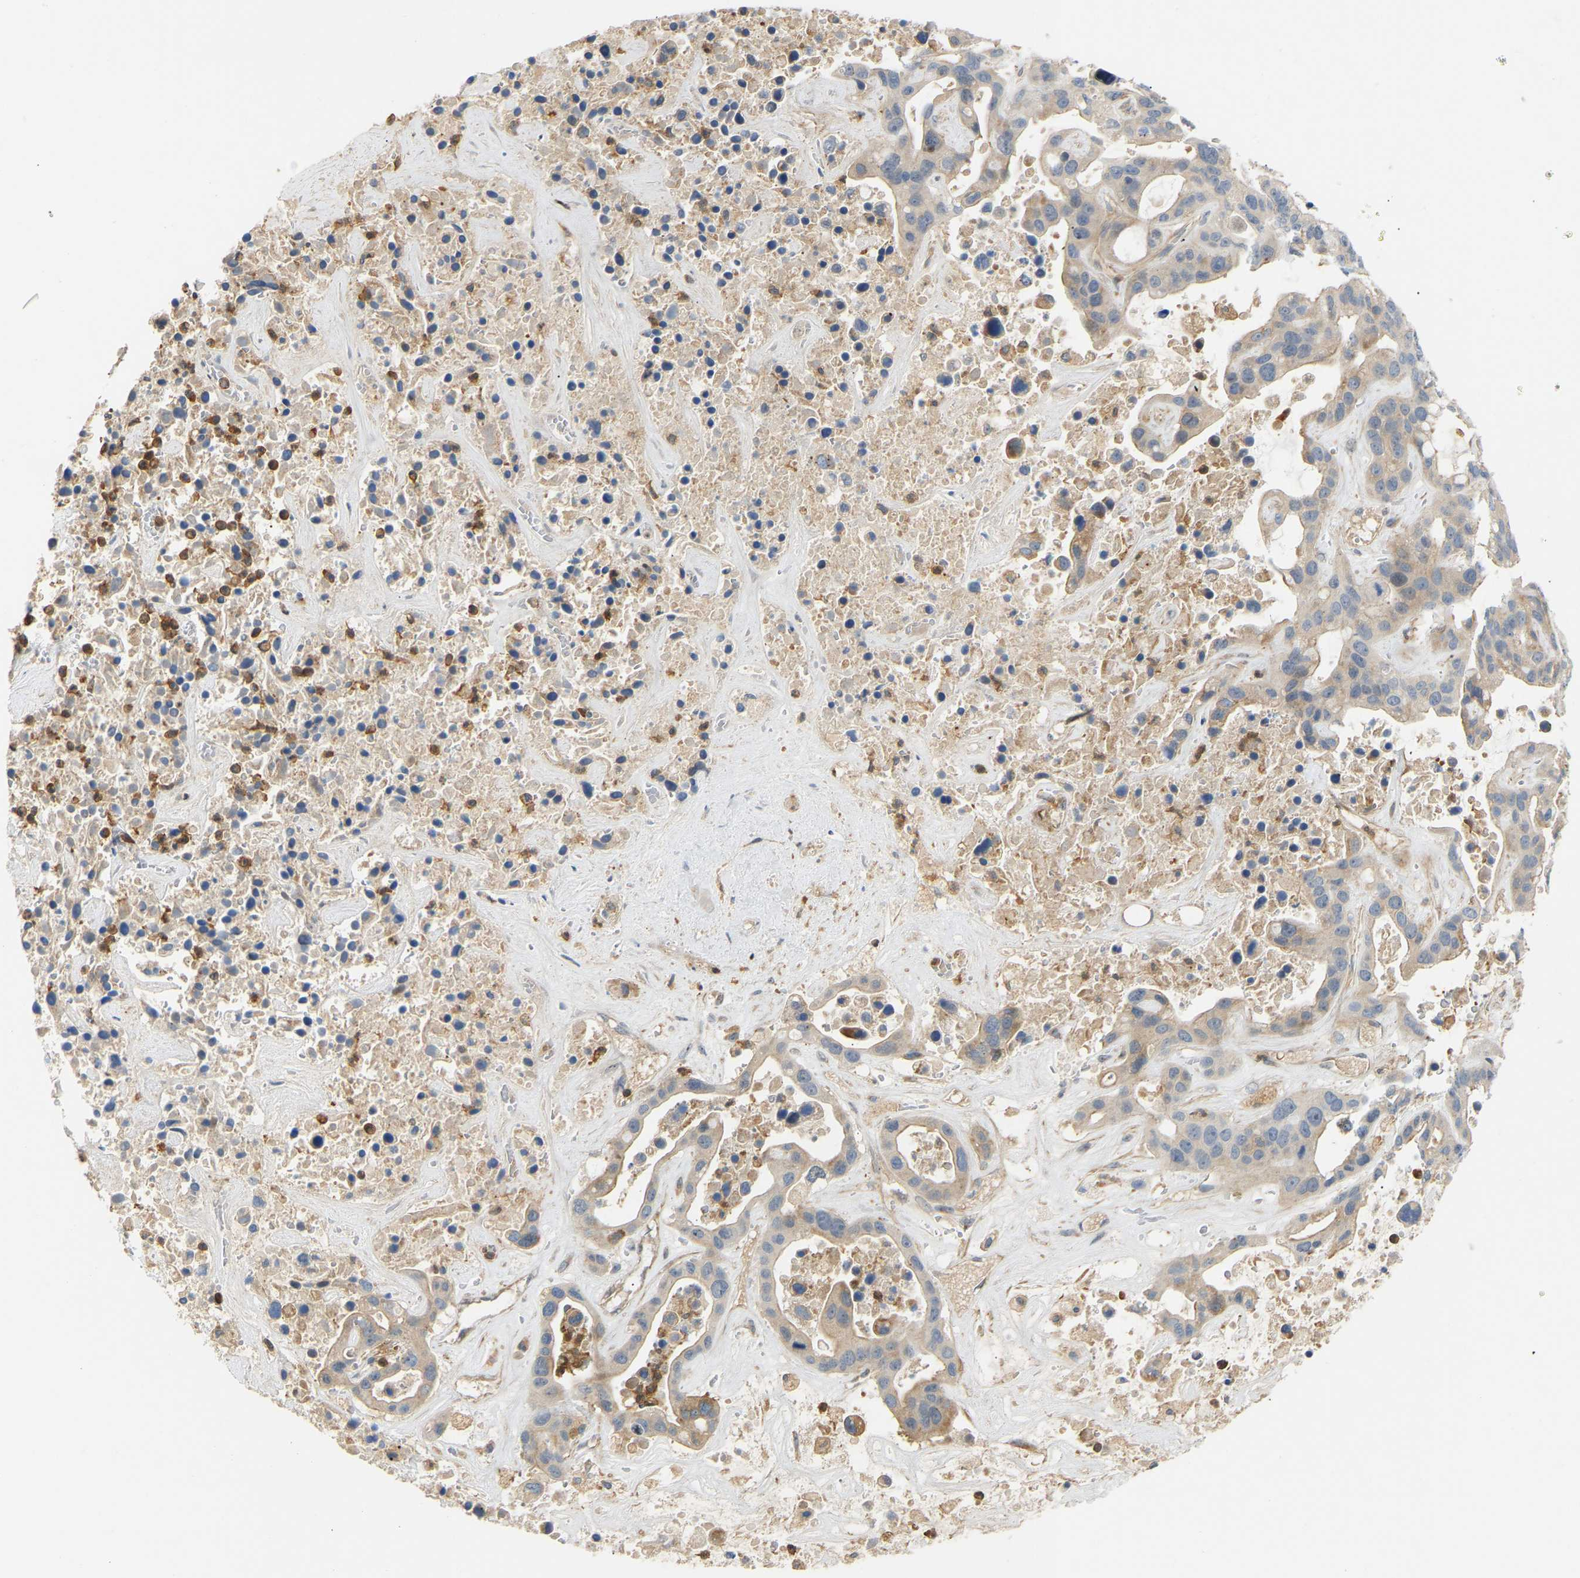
{"staining": {"intensity": "weak", "quantity": ">75%", "location": "cytoplasmic/membranous"}, "tissue": "liver cancer", "cell_type": "Tumor cells", "image_type": "cancer", "snomed": [{"axis": "morphology", "description": "Cholangiocarcinoma"}, {"axis": "topography", "description": "Liver"}], "caption": "Immunohistochemistry image of neoplastic tissue: cholangiocarcinoma (liver) stained using immunohistochemistry exhibits low levels of weak protein expression localized specifically in the cytoplasmic/membranous of tumor cells, appearing as a cytoplasmic/membranous brown color.", "gene": "PLCG2", "patient": {"sex": "female", "age": 65}}